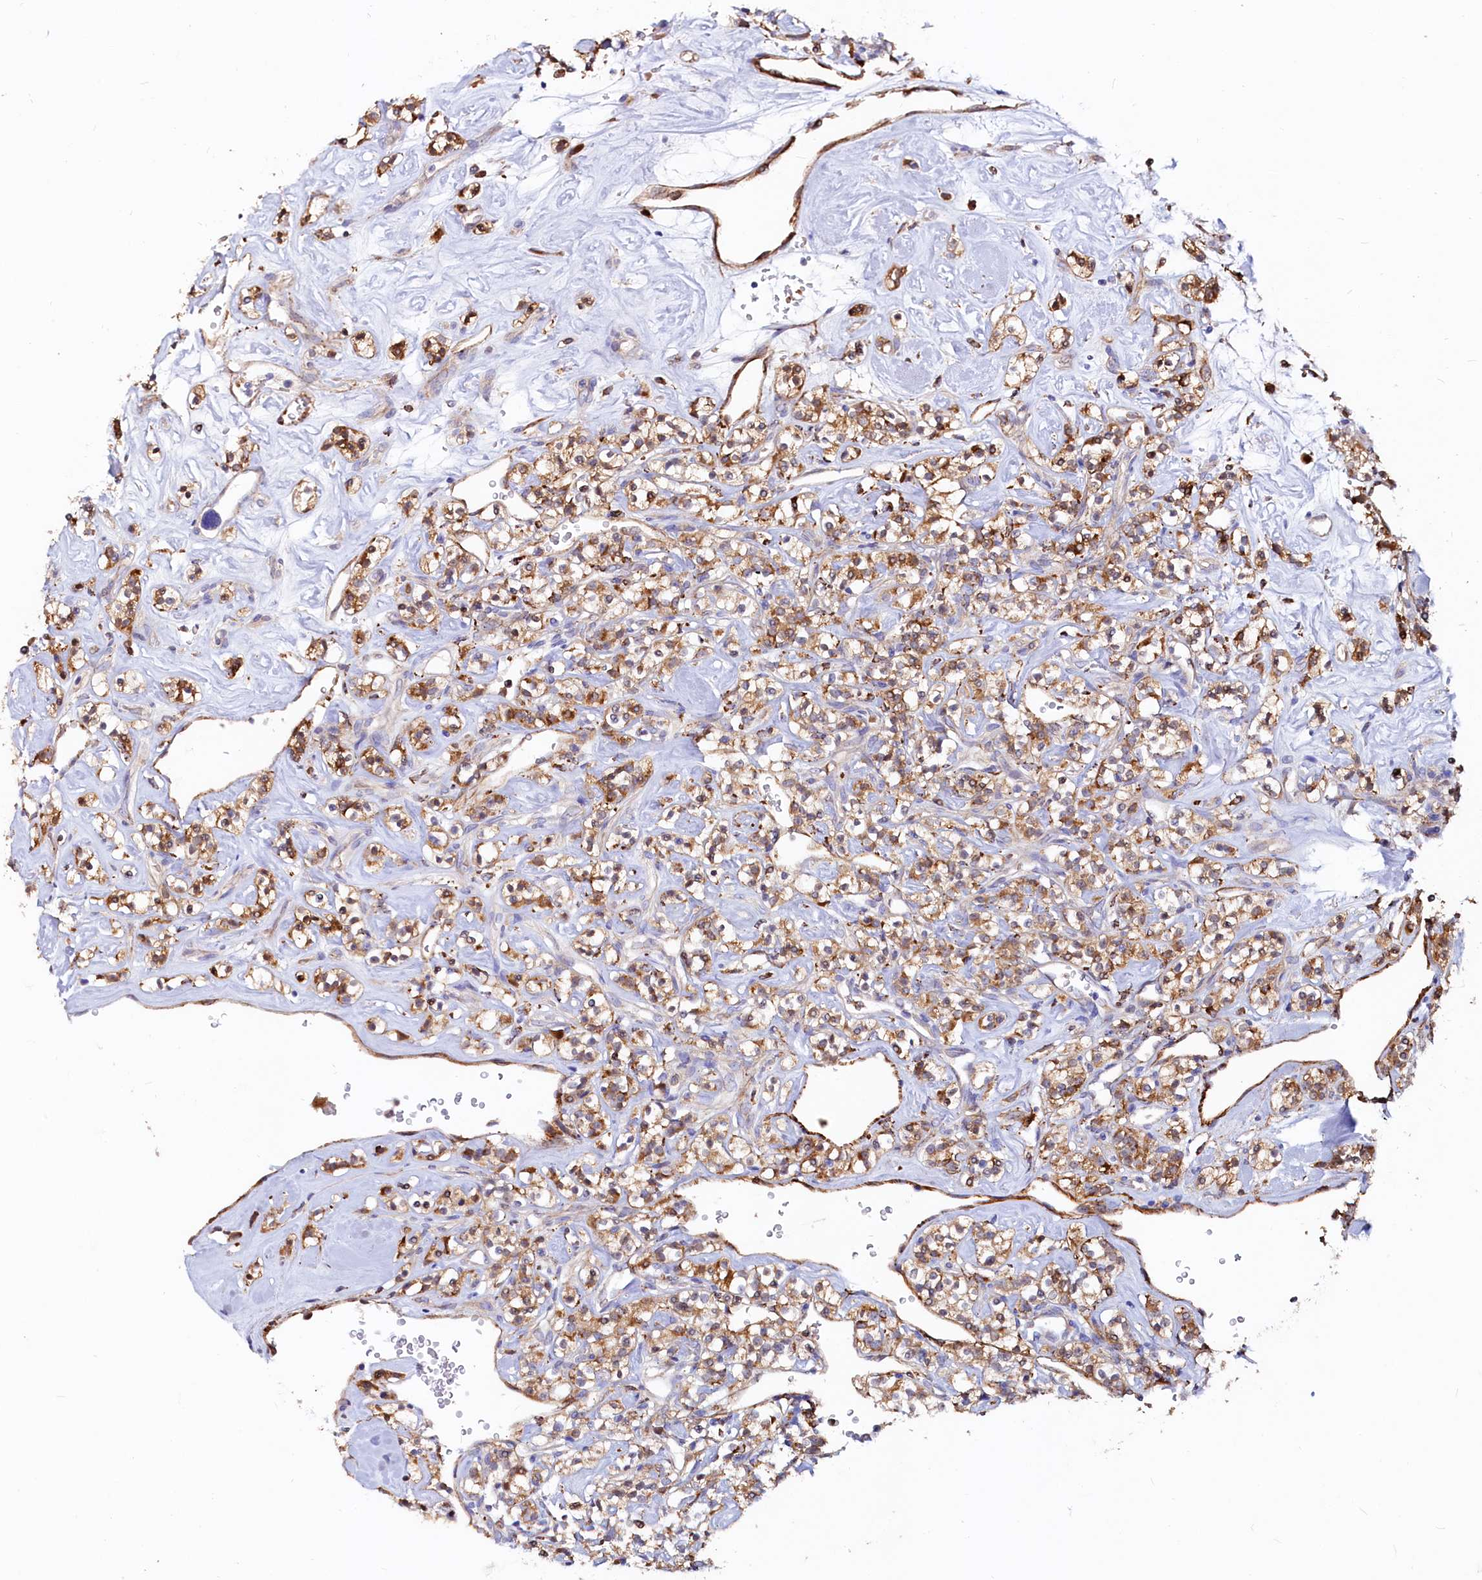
{"staining": {"intensity": "moderate", "quantity": ">75%", "location": "cytoplasmic/membranous"}, "tissue": "renal cancer", "cell_type": "Tumor cells", "image_type": "cancer", "snomed": [{"axis": "morphology", "description": "Adenocarcinoma, NOS"}, {"axis": "topography", "description": "Kidney"}], "caption": "Tumor cells demonstrate medium levels of moderate cytoplasmic/membranous expression in about >75% of cells in human renal cancer.", "gene": "ASTE1", "patient": {"sex": "male", "age": 77}}